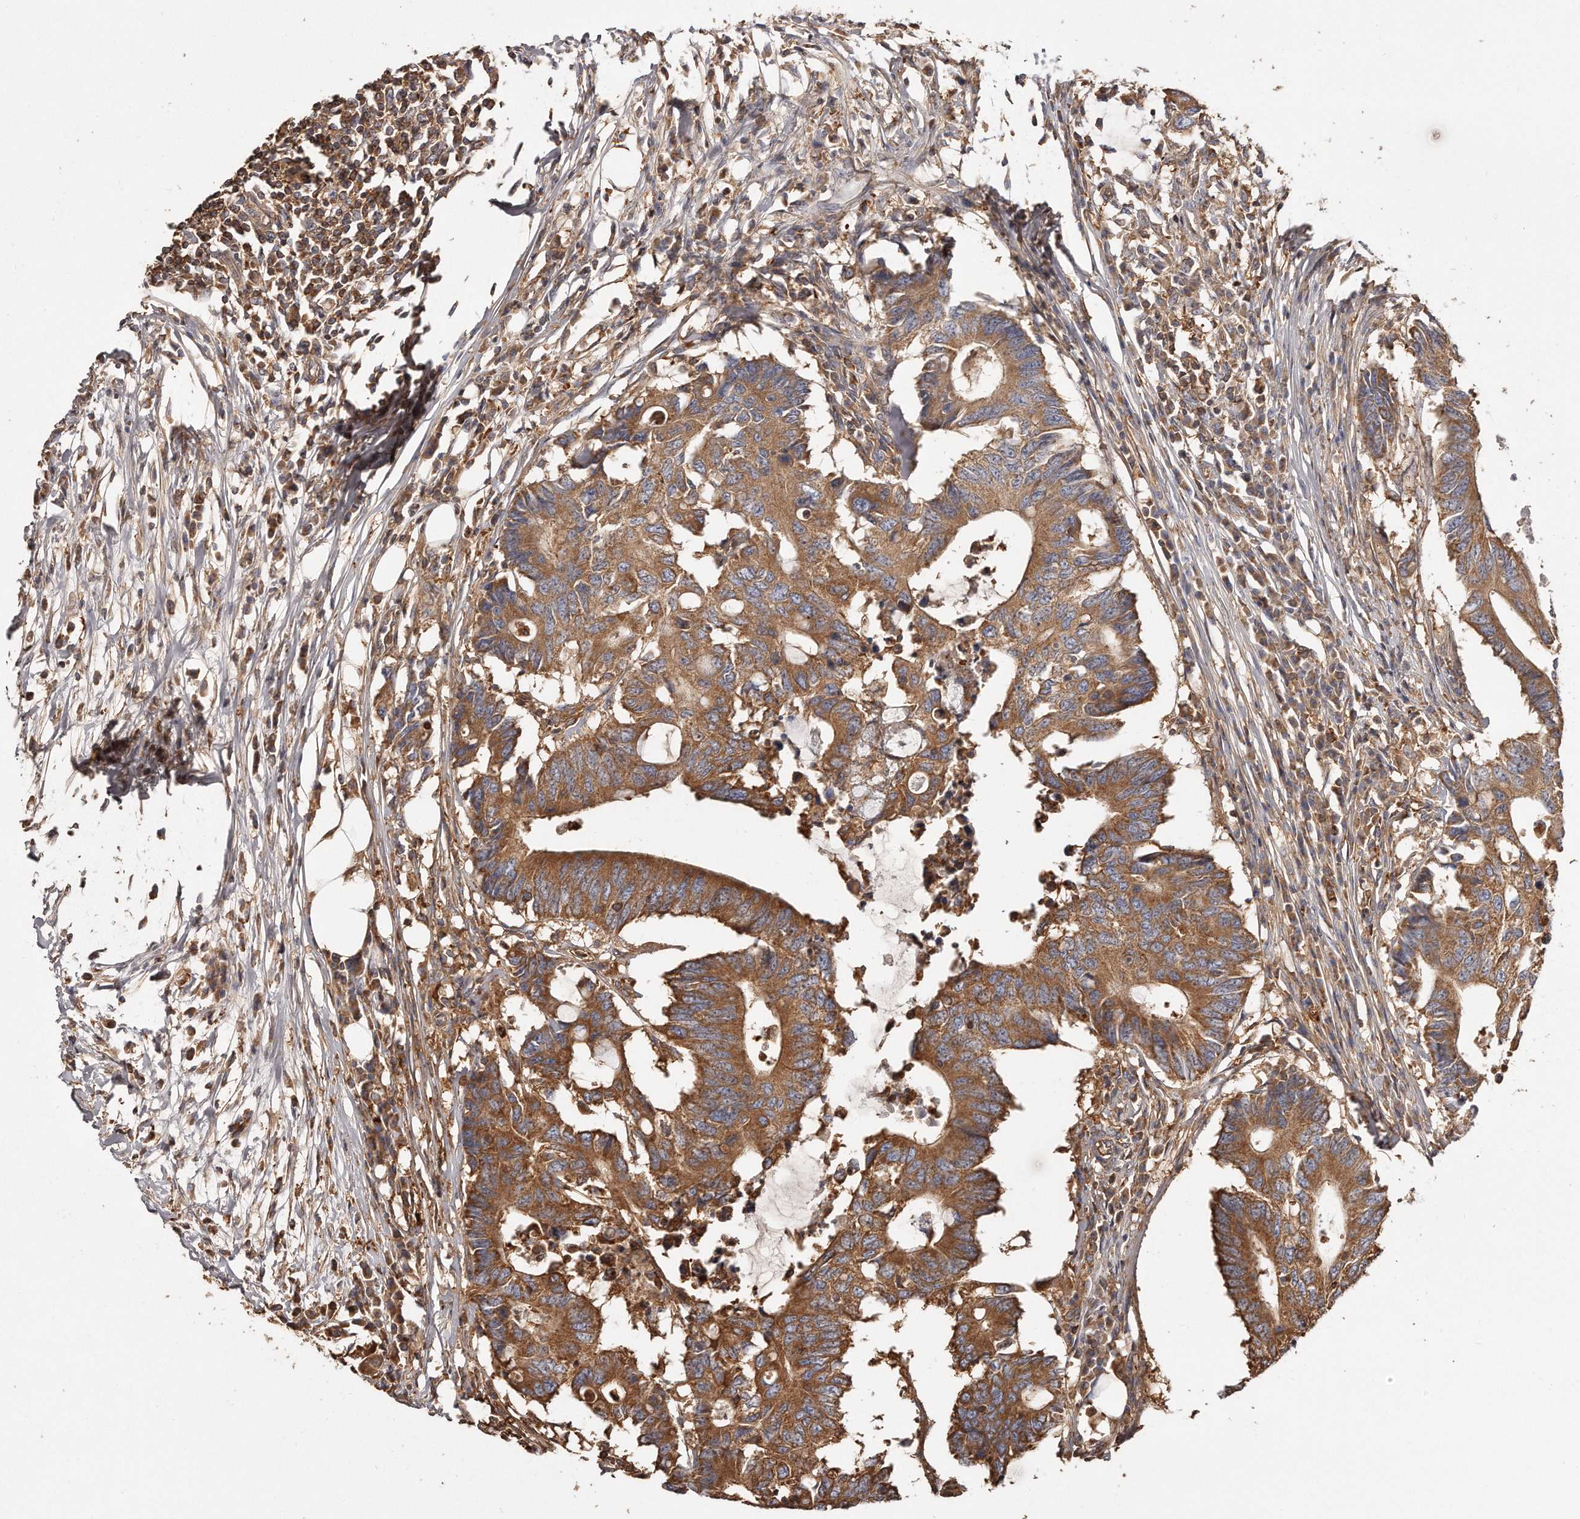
{"staining": {"intensity": "strong", "quantity": ">75%", "location": "cytoplasmic/membranous"}, "tissue": "colorectal cancer", "cell_type": "Tumor cells", "image_type": "cancer", "snomed": [{"axis": "morphology", "description": "Adenocarcinoma, NOS"}, {"axis": "topography", "description": "Colon"}], "caption": "Human colorectal adenocarcinoma stained for a protein (brown) demonstrates strong cytoplasmic/membranous positive staining in about >75% of tumor cells.", "gene": "CAP1", "patient": {"sex": "male", "age": 71}}